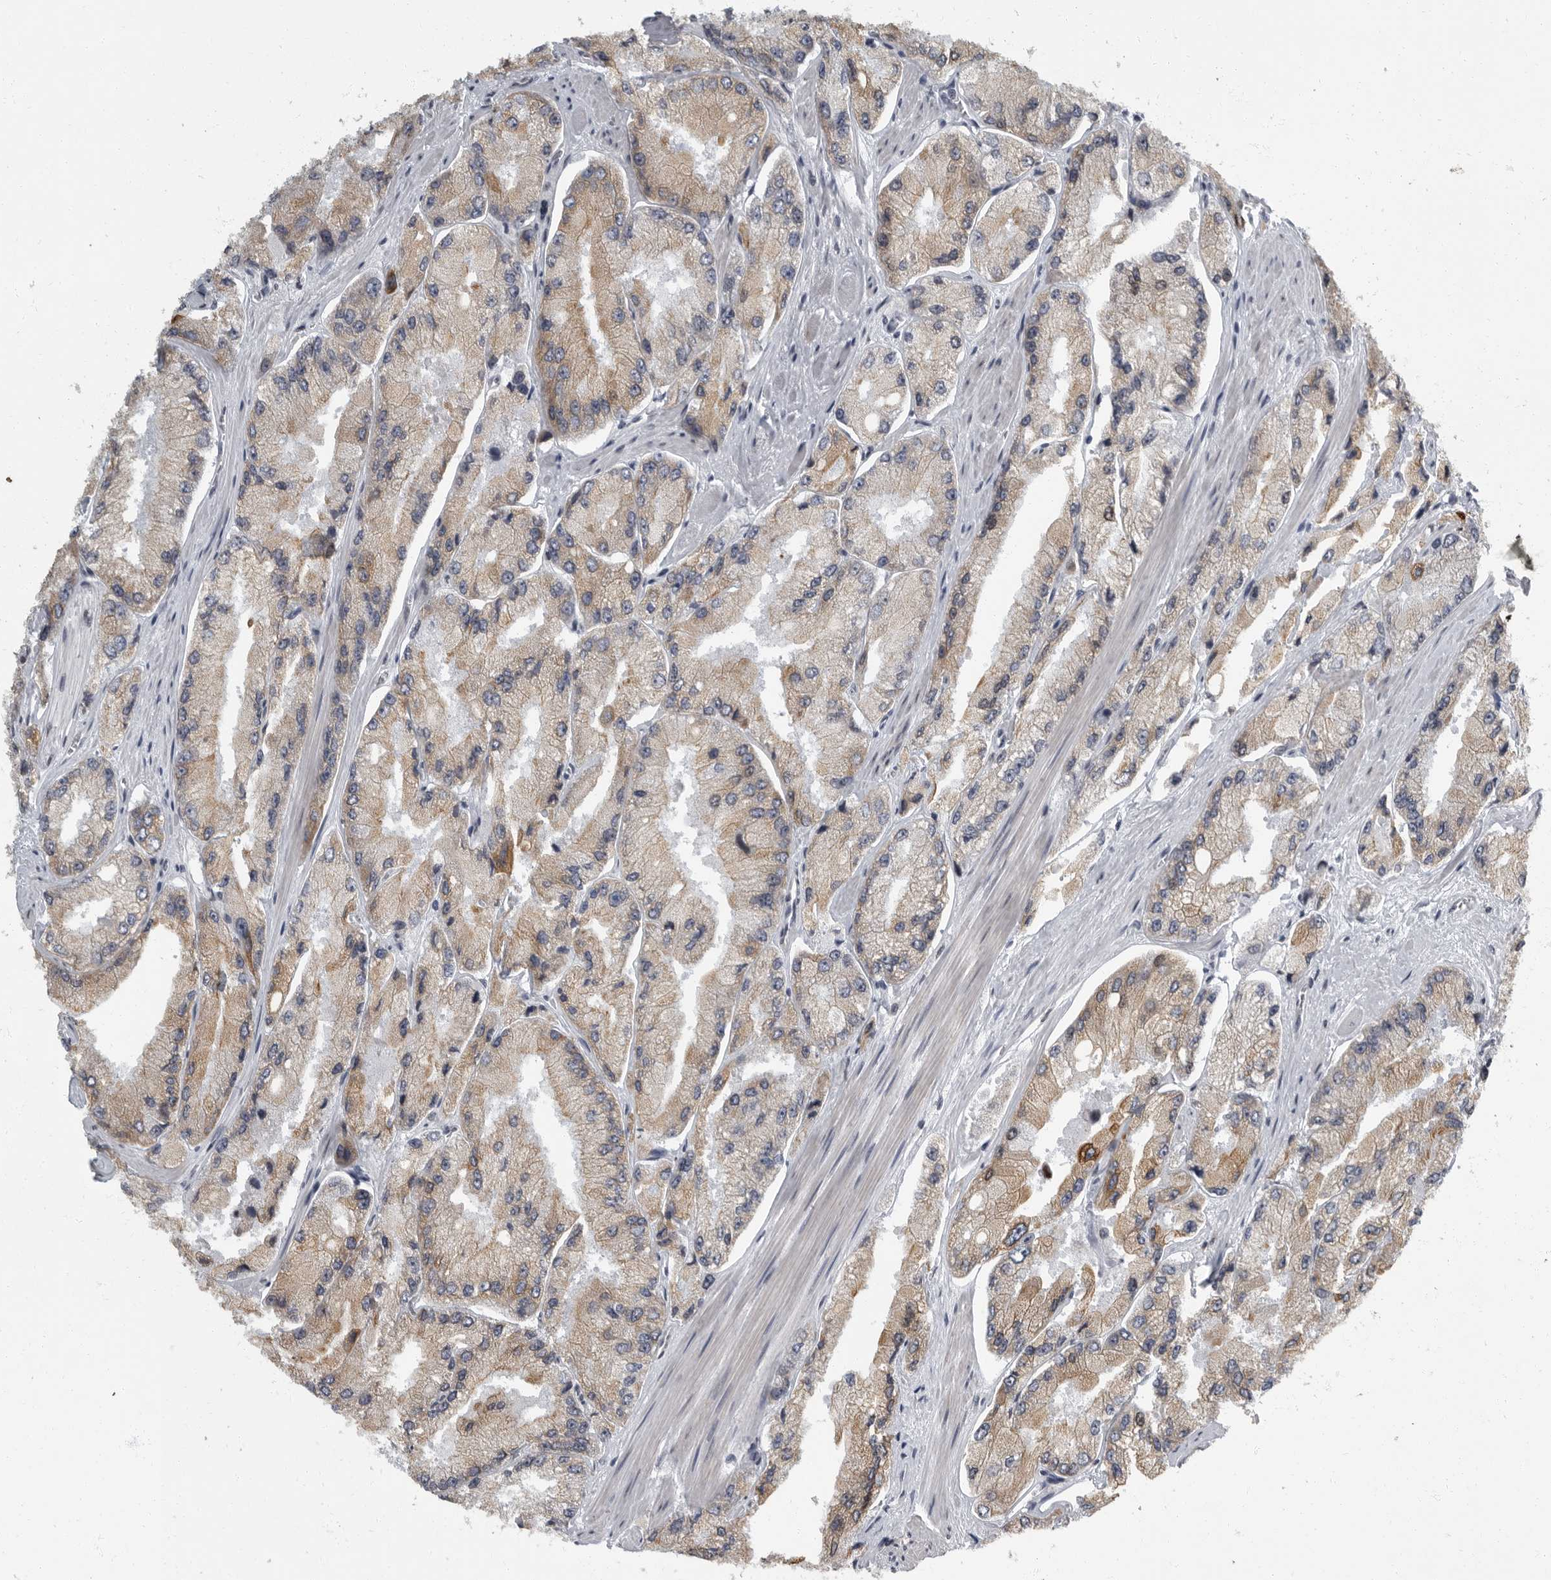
{"staining": {"intensity": "weak", "quantity": "25%-75%", "location": "cytoplasmic/membranous"}, "tissue": "prostate cancer", "cell_type": "Tumor cells", "image_type": "cancer", "snomed": [{"axis": "morphology", "description": "Adenocarcinoma, High grade"}, {"axis": "topography", "description": "Prostate"}], "caption": "IHC of human prostate cancer (high-grade adenocarcinoma) demonstrates low levels of weak cytoplasmic/membranous staining in about 25%-75% of tumor cells.", "gene": "EVI5", "patient": {"sex": "male", "age": 58}}